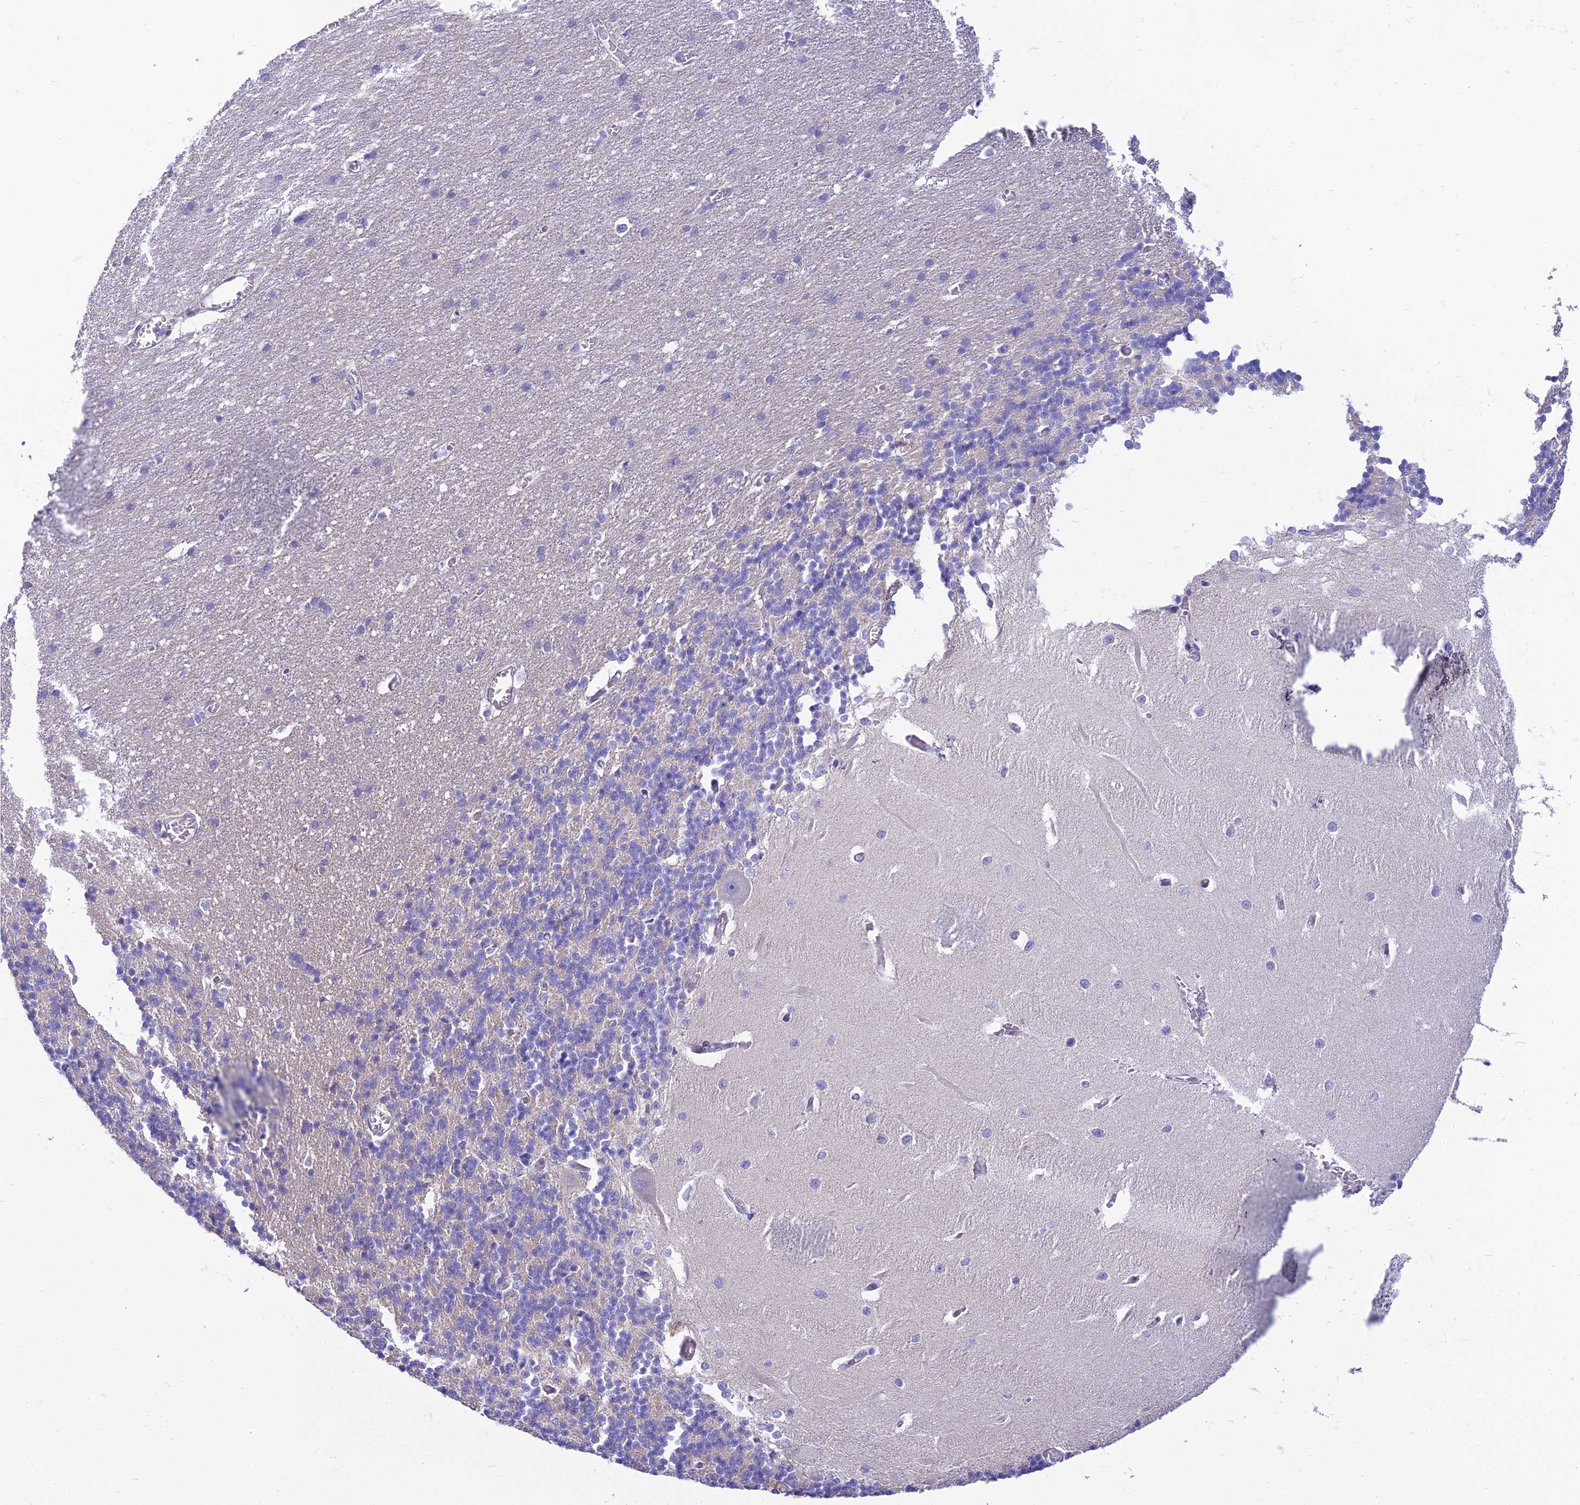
{"staining": {"intensity": "negative", "quantity": "none", "location": "none"}, "tissue": "cerebellum", "cell_type": "Cells in granular layer", "image_type": "normal", "snomed": [{"axis": "morphology", "description": "Normal tissue, NOS"}, {"axis": "topography", "description": "Cerebellum"}], "caption": "Immunohistochemical staining of unremarkable human cerebellum shows no significant expression in cells in granular layer. (Stains: DAB immunohistochemistry (IHC) with hematoxylin counter stain, Microscopy: brightfield microscopy at high magnification).", "gene": "SMIM24", "patient": {"sex": "male", "age": 37}}